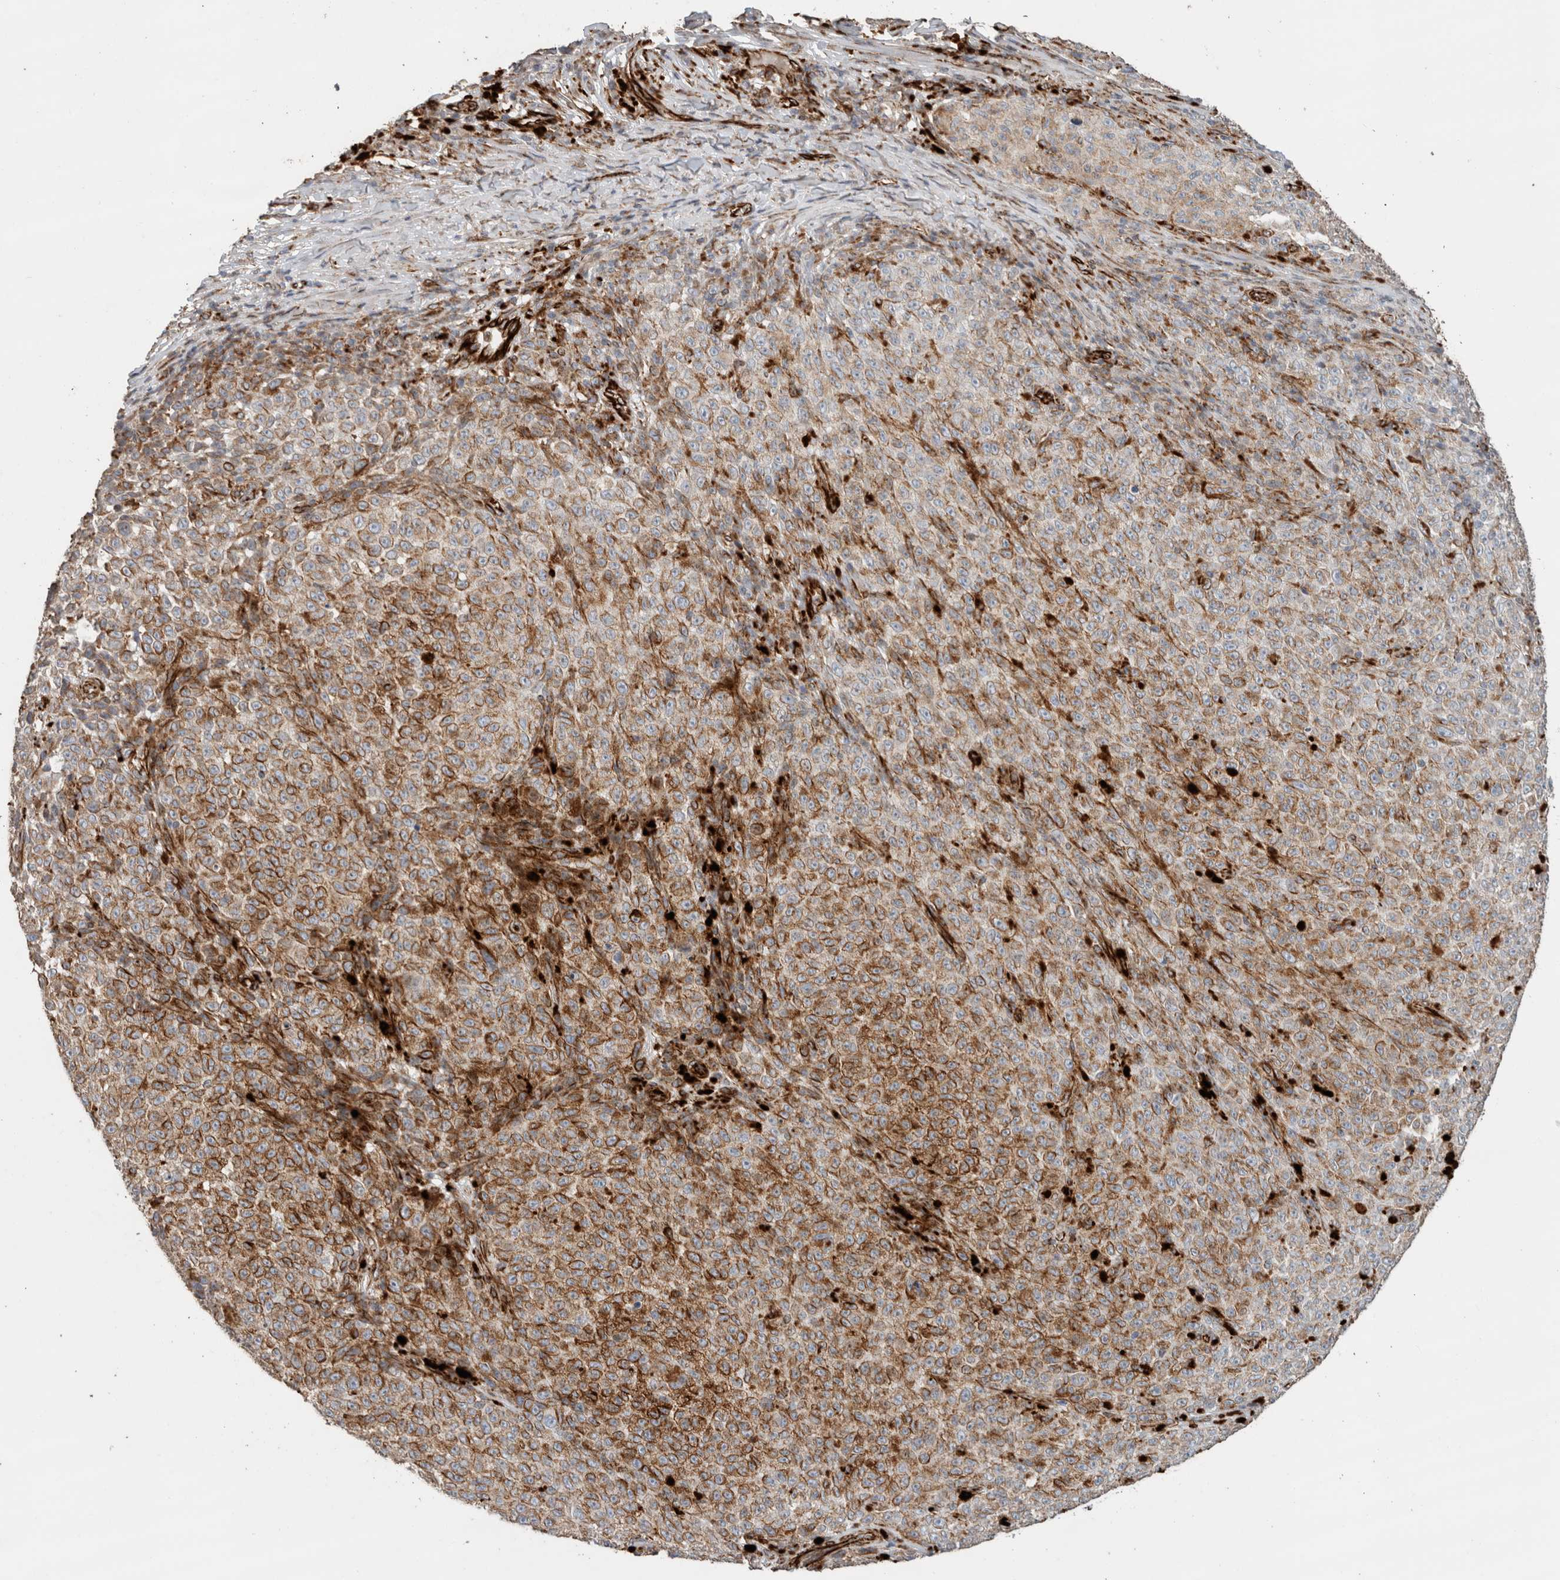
{"staining": {"intensity": "moderate", "quantity": ">75%", "location": "cytoplasmic/membranous"}, "tissue": "melanoma", "cell_type": "Tumor cells", "image_type": "cancer", "snomed": [{"axis": "morphology", "description": "Malignant melanoma, NOS"}, {"axis": "topography", "description": "Skin"}], "caption": "Malignant melanoma tissue demonstrates moderate cytoplasmic/membranous expression in about >75% of tumor cells", "gene": "LY86", "patient": {"sex": "female", "age": 82}}